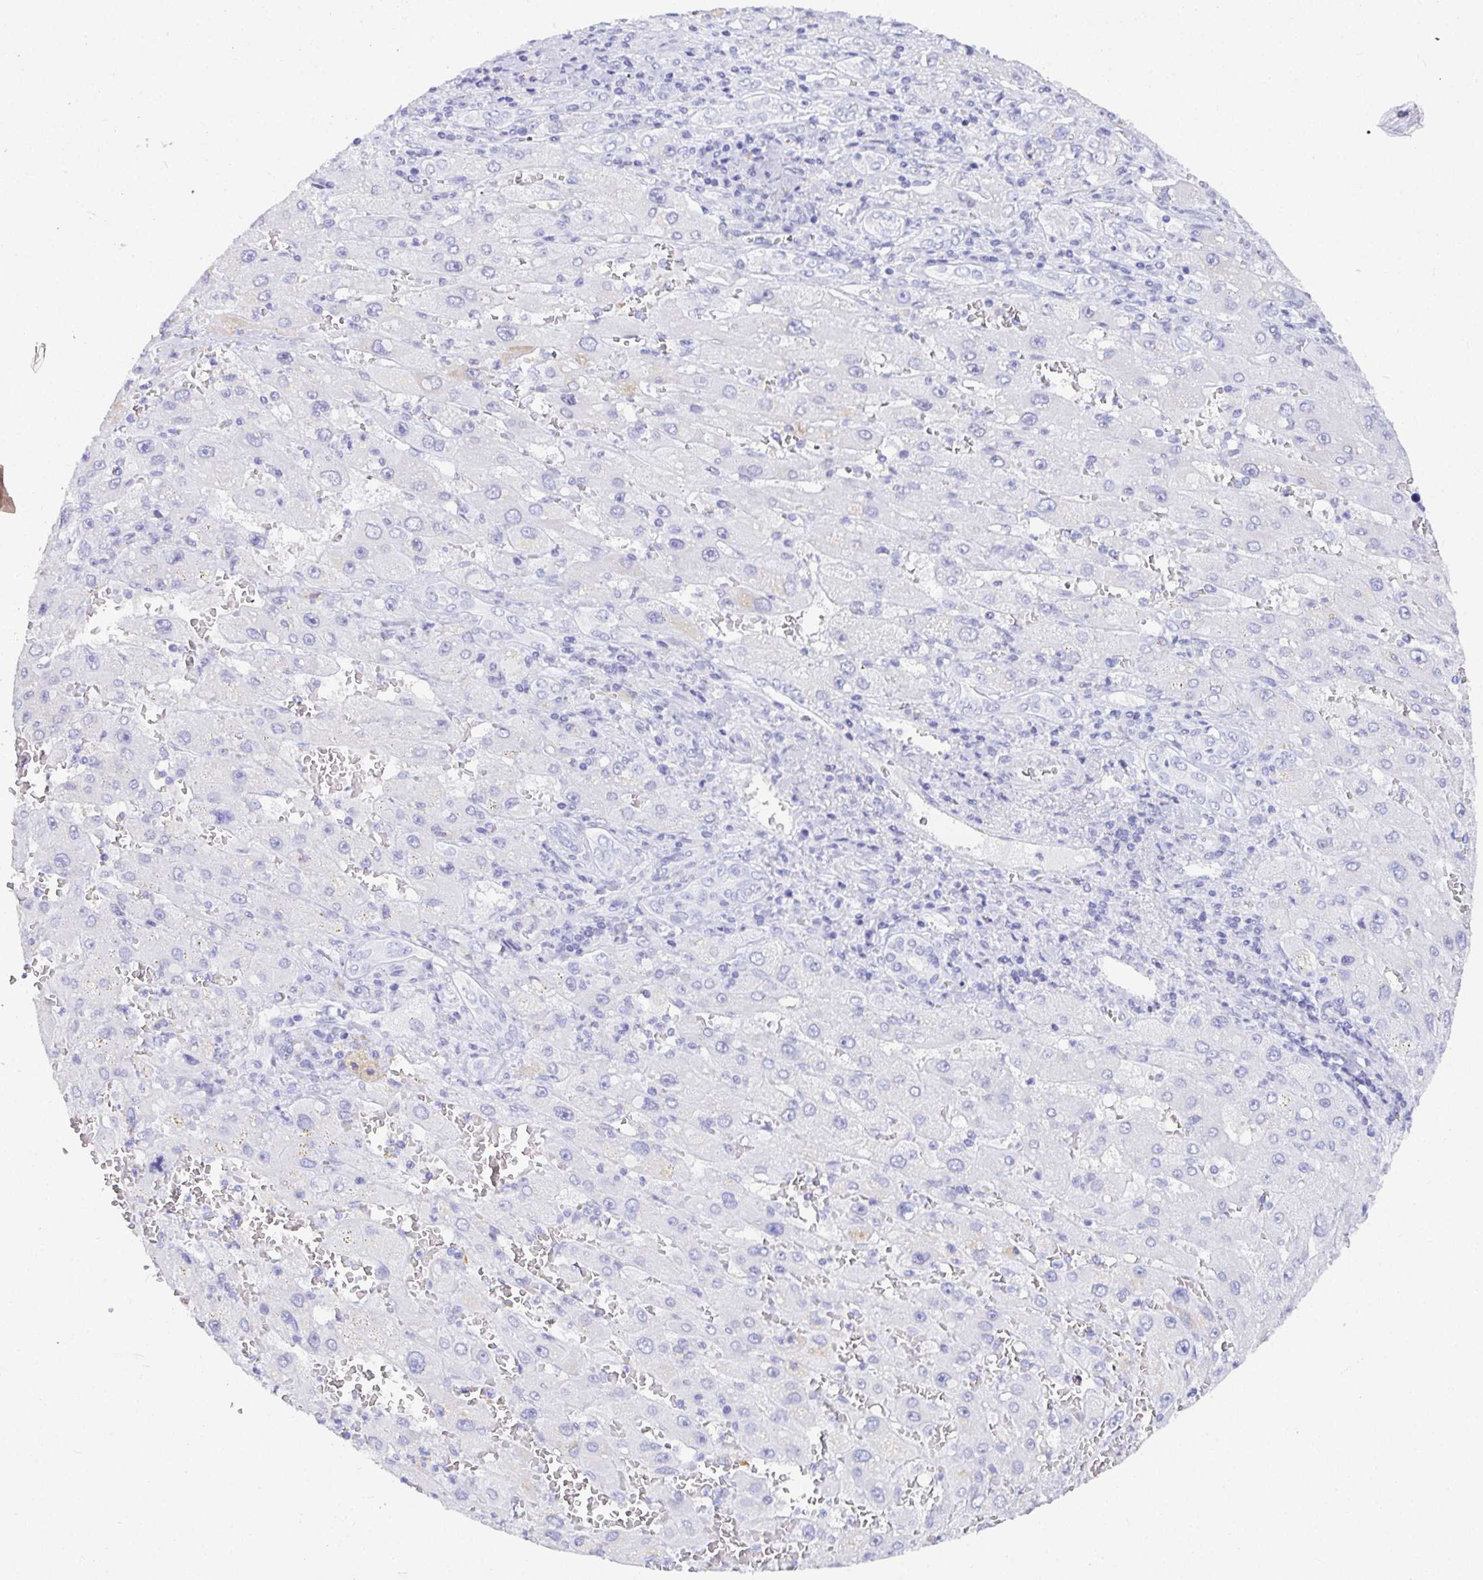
{"staining": {"intensity": "negative", "quantity": "none", "location": "none"}, "tissue": "liver cancer", "cell_type": "Tumor cells", "image_type": "cancer", "snomed": [{"axis": "morphology", "description": "Carcinoma, Hepatocellular, NOS"}, {"axis": "topography", "description": "Liver"}], "caption": "High power microscopy histopathology image of an immunohistochemistry image of liver cancer, revealing no significant expression in tumor cells.", "gene": "TMEM241", "patient": {"sex": "female", "age": 73}}